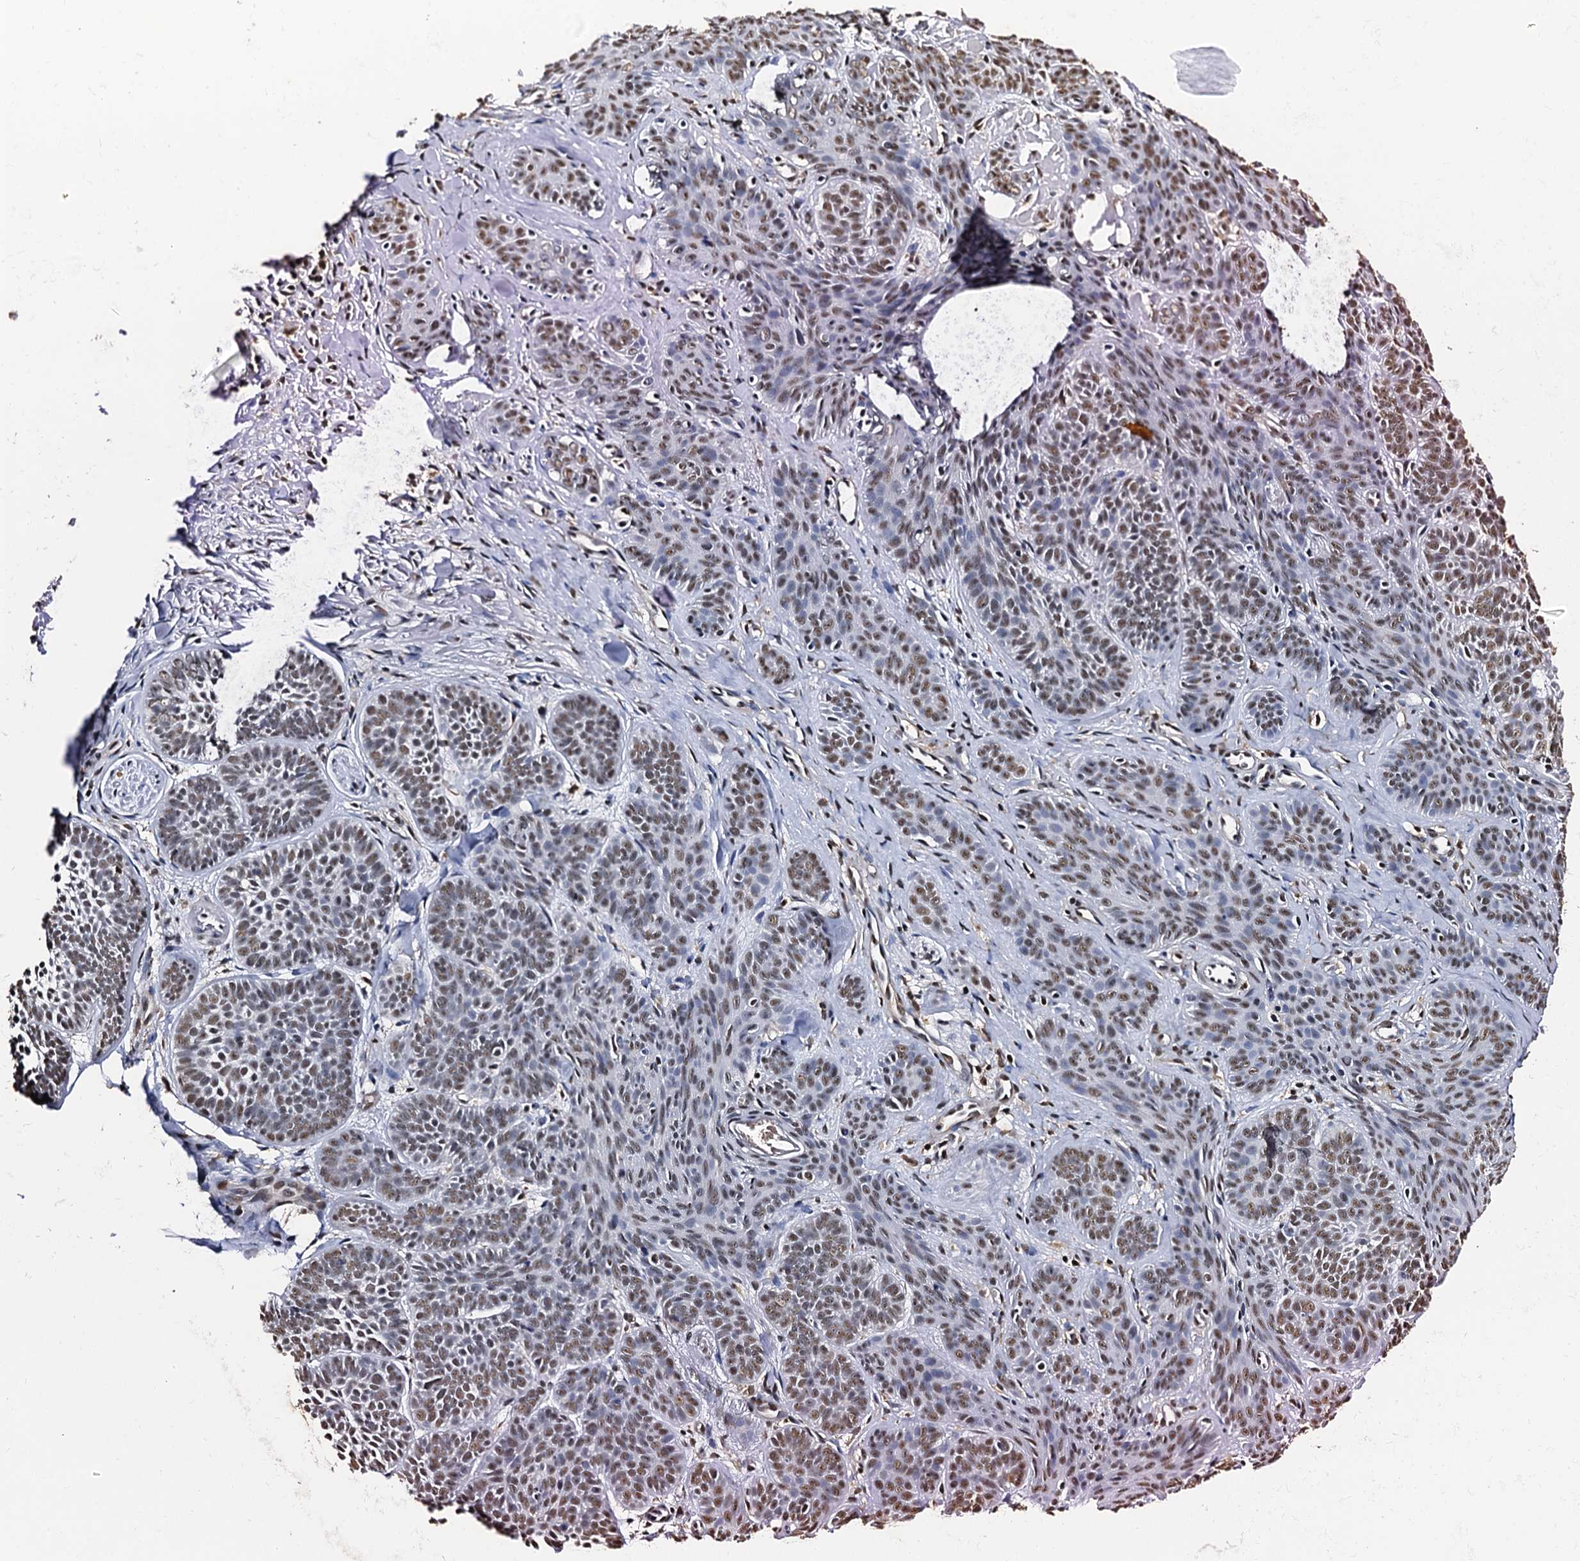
{"staining": {"intensity": "moderate", "quantity": "25%-75%", "location": "nuclear"}, "tissue": "skin cancer", "cell_type": "Tumor cells", "image_type": "cancer", "snomed": [{"axis": "morphology", "description": "Basal cell carcinoma"}, {"axis": "topography", "description": "Skin"}], "caption": "Basal cell carcinoma (skin) stained with a brown dye displays moderate nuclear positive expression in about 25%-75% of tumor cells.", "gene": "SNRPD2", "patient": {"sex": "male", "age": 85}}